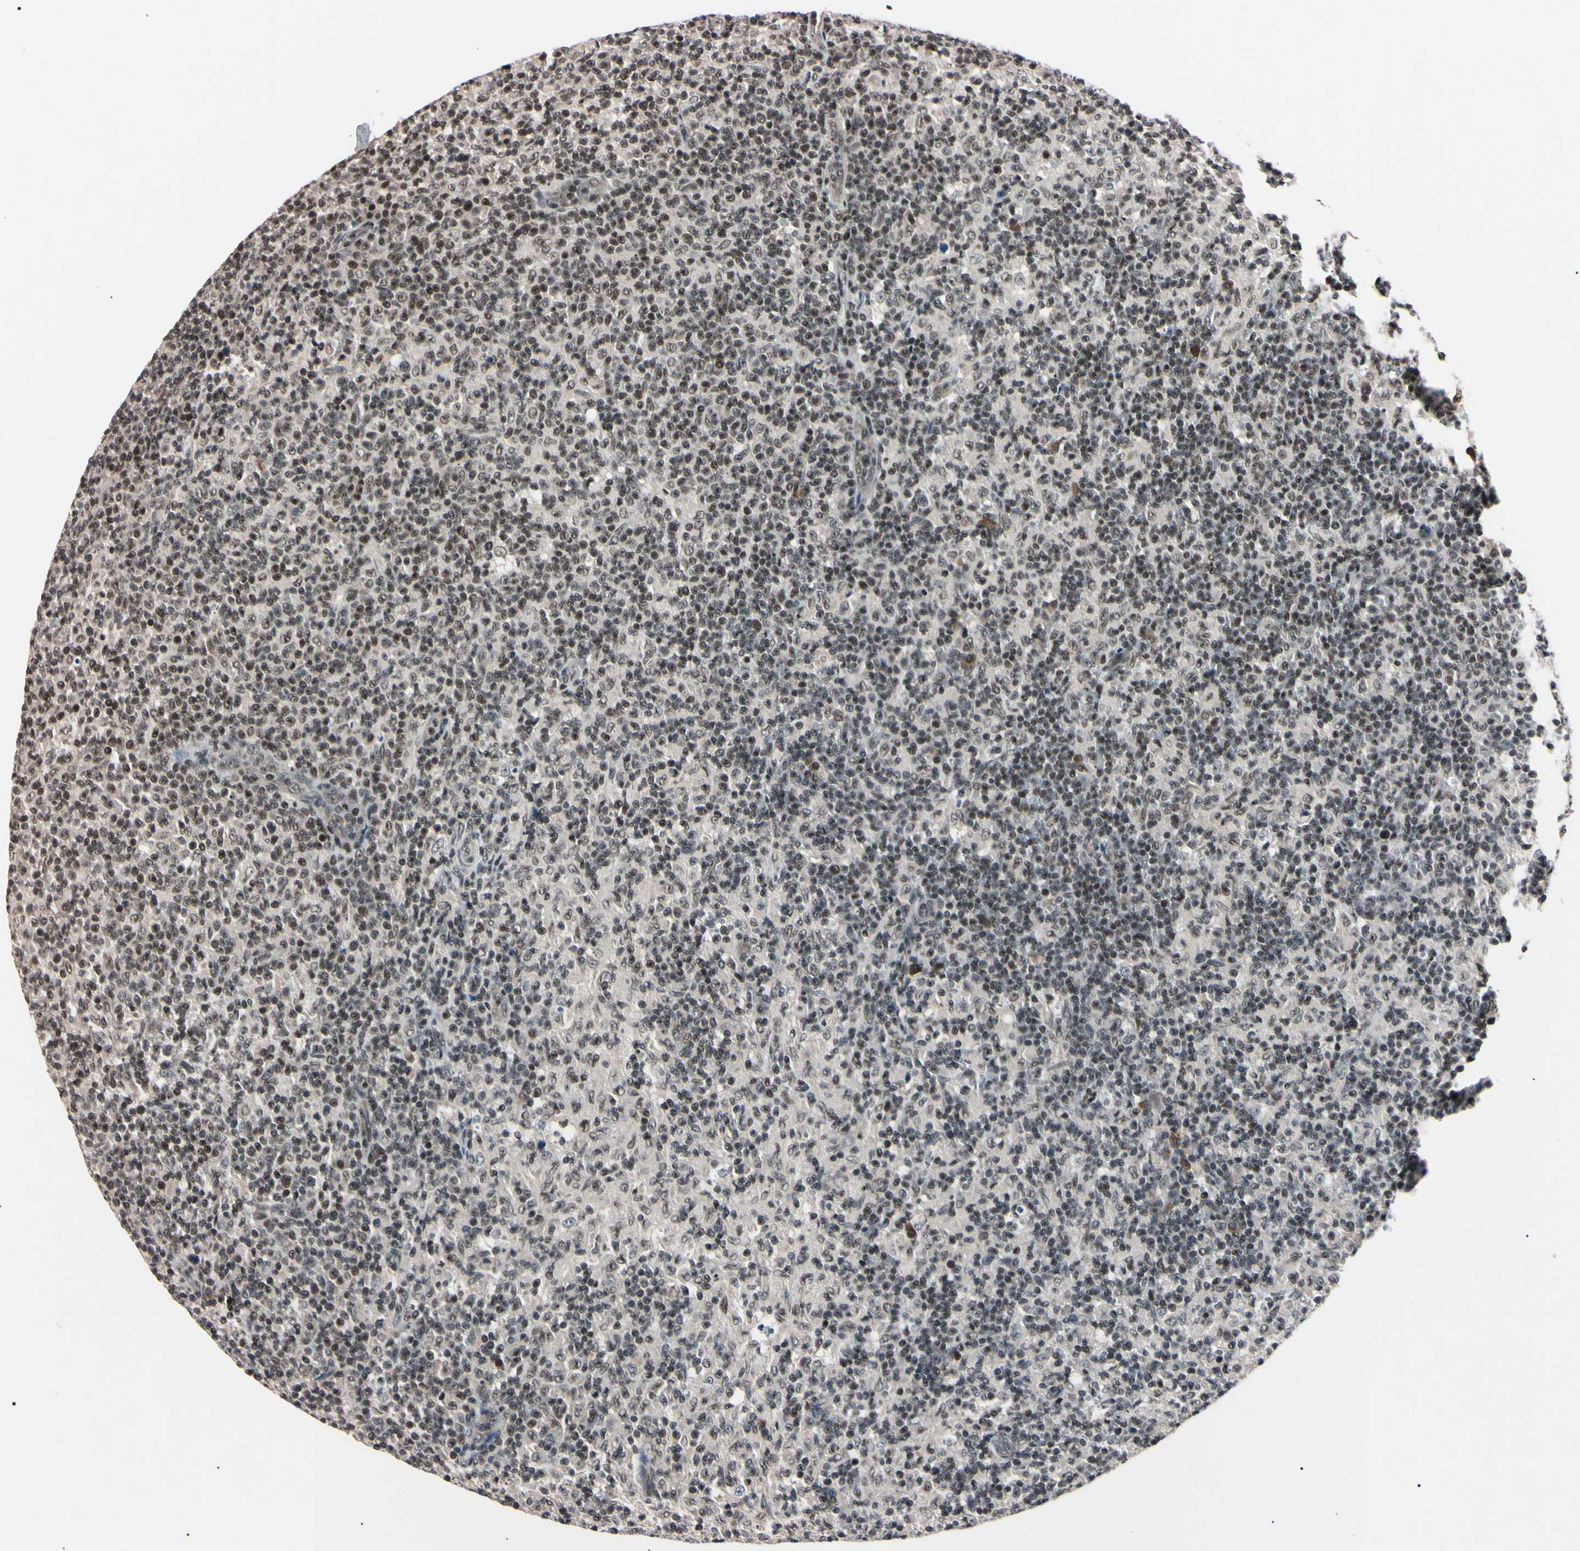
{"staining": {"intensity": "weak", "quantity": "25%-75%", "location": "nuclear"}, "tissue": "lymph node", "cell_type": "Germinal center cells", "image_type": "normal", "snomed": [{"axis": "morphology", "description": "Normal tissue, NOS"}, {"axis": "morphology", "description": "Inflammation, NOS"}, {"axis": "topography", "description": "Lymph node"}], "caption": "A photomicrograph of lymph node stained for a protein displays weak nuclear brown staining in germinal center cells.", "gene": "YY1", "patient": {"sex": "male", "age": 55}}